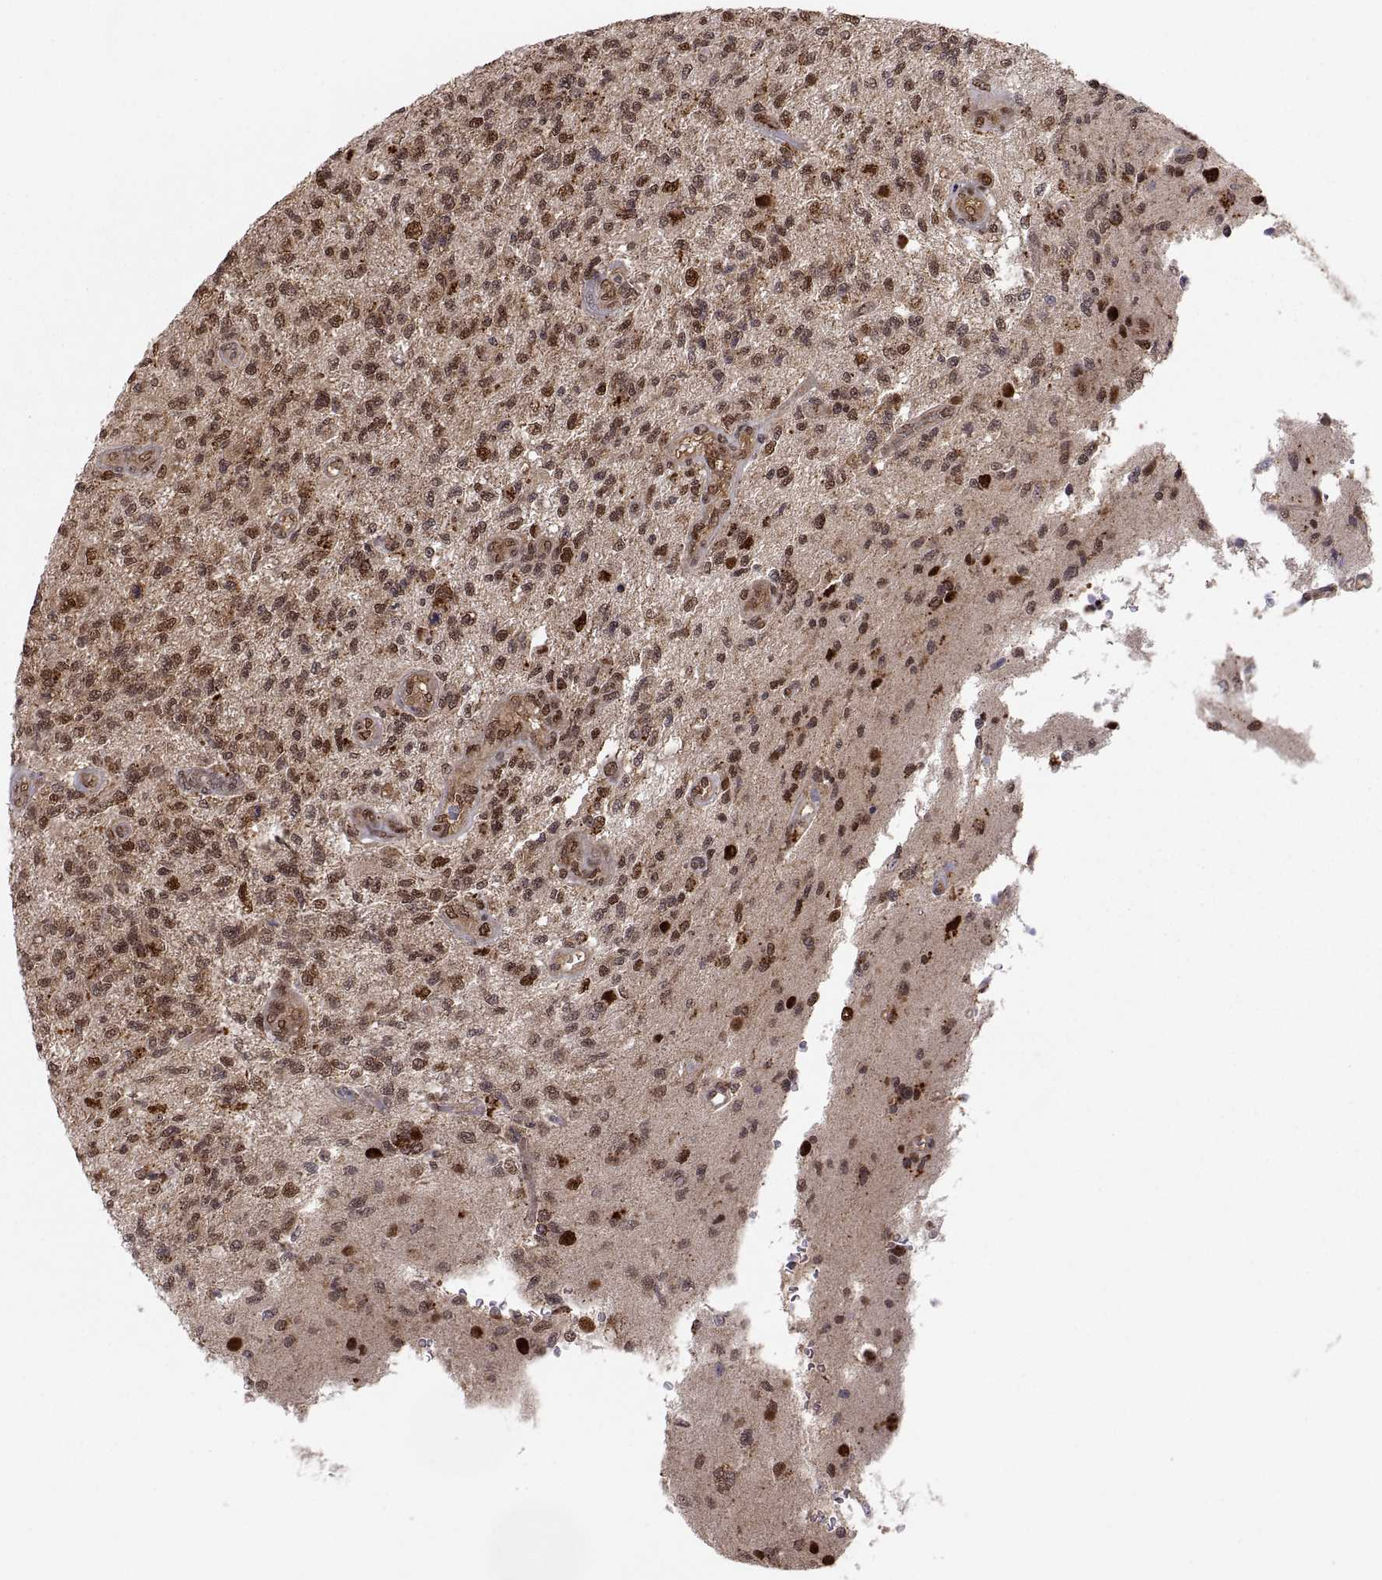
{"staining": {"intensity": "moderate", "quantity": "25%-75%", "location": "nuclear"}, "tissue": "glioma", "cell_type": "Tumor cells", "image_type": "cancer", "snomed": [{"axis": "morphology", "description": "Glioma, malignant, High grade"}, {"axis": "topography", "description": "Brain"}], "caption": "A micrograph of human malignant high-grade glioma stained for a protein shows moderate nuclear brown staining in tumor cells.", "gene": "PSMC2", "patient": {"sex": "male", "age": 56}}